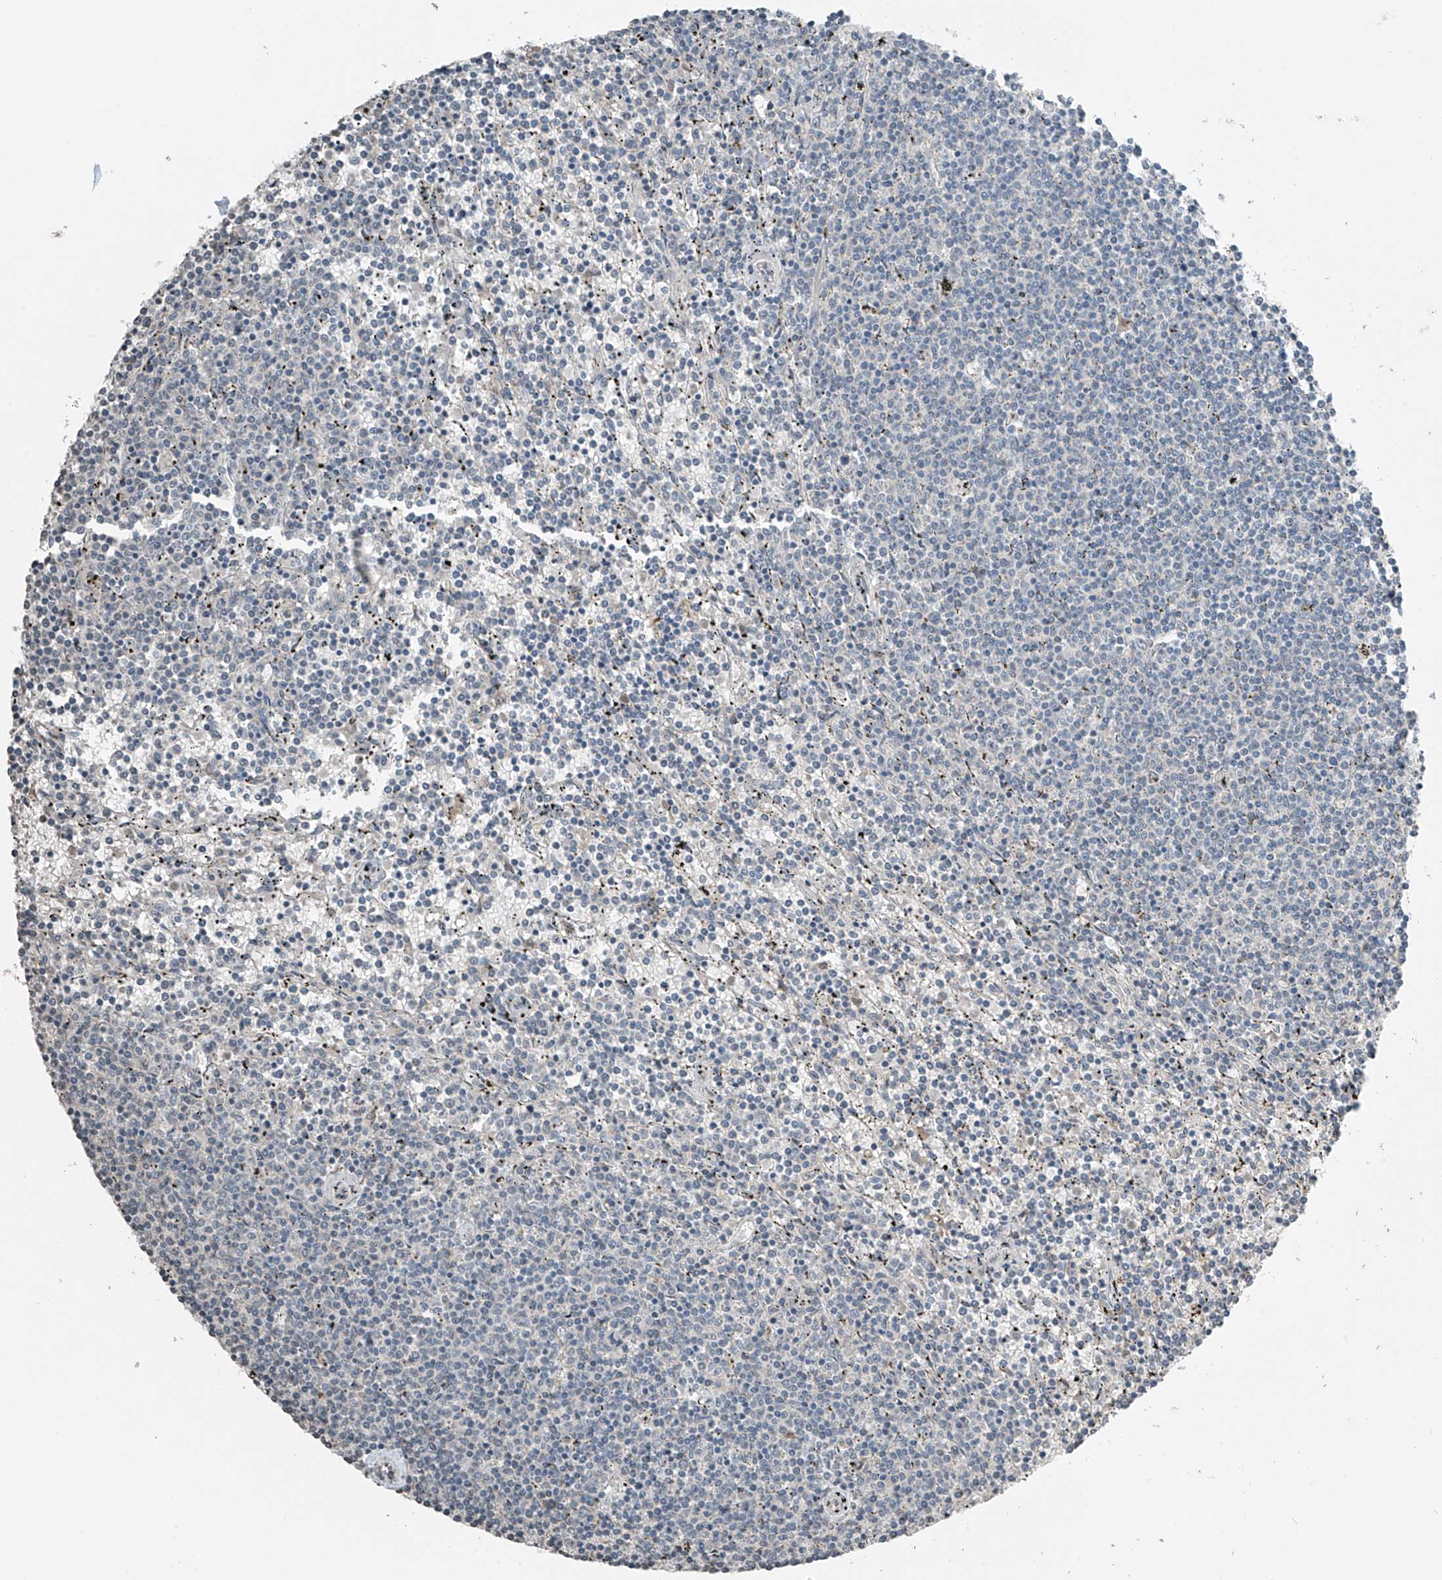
{"staining": {"intensity": "negative", "quantity": "none", "location": "none"}, "tissue": "lymphoma", "cell_type": "Tumor cells", "image_type": "cancer", "snomed": [{"axis": "morphology", "description": "Malignant lymphoma, non-Hodgkin's type, Low grade"}, {"axis": "topography", "description": "Spleen"}], "caption": "A high-resolution micrograph shows IHC staining of low-grade malignant lymphoma, non-Hodgkin's type, which demonstrates no significant positivity in tumor cells.", "gene": "HOXA11", "patient": {"sex": "female", "age": 50}}